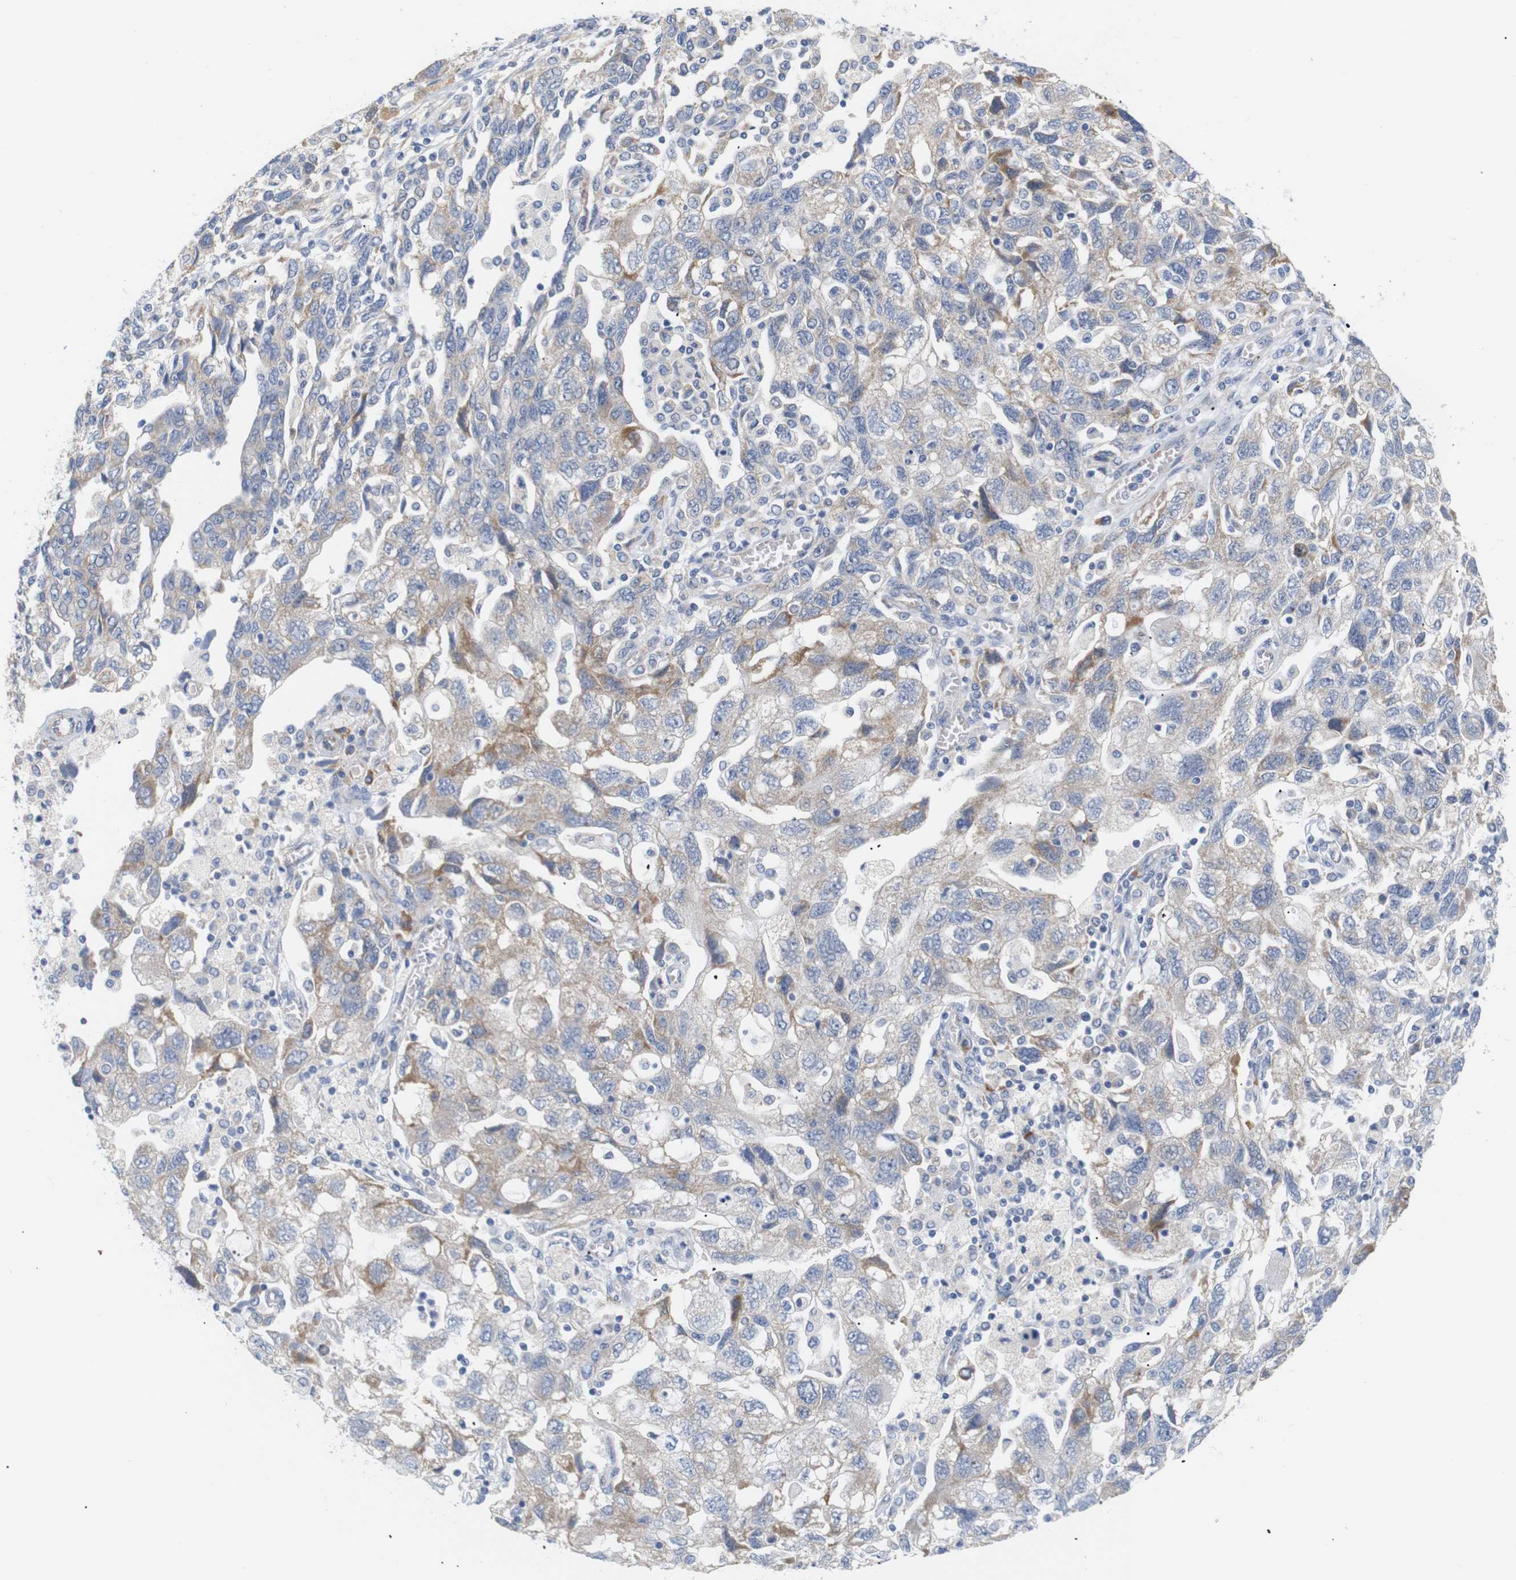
{"staining": {"intensity": "moderate", "quantity": "<25%", "location": "cytoplasmic/membranous"}, "tissue": "ovarian cancer", "cell_type": "Tumor cells", "image_type": "cancer", "snomed": [{"axis": "morphology", "description": "Carcinoma, NOS"}, {"axis": "morphology", "description": "Cystadenocarcinoma, serous, NOS"}, {"axis": "topography", "description": "Ovary"}], "caption": "Approximately <25% of tumor cells in human serous cystadenocarcinoma (ovarian) display moderate cytoplasmic/membranous protein expression as visualized by brown immunohistochemical staining.", "gene": "TRIM5", "patient": {"sex": "female", "age": 69}}